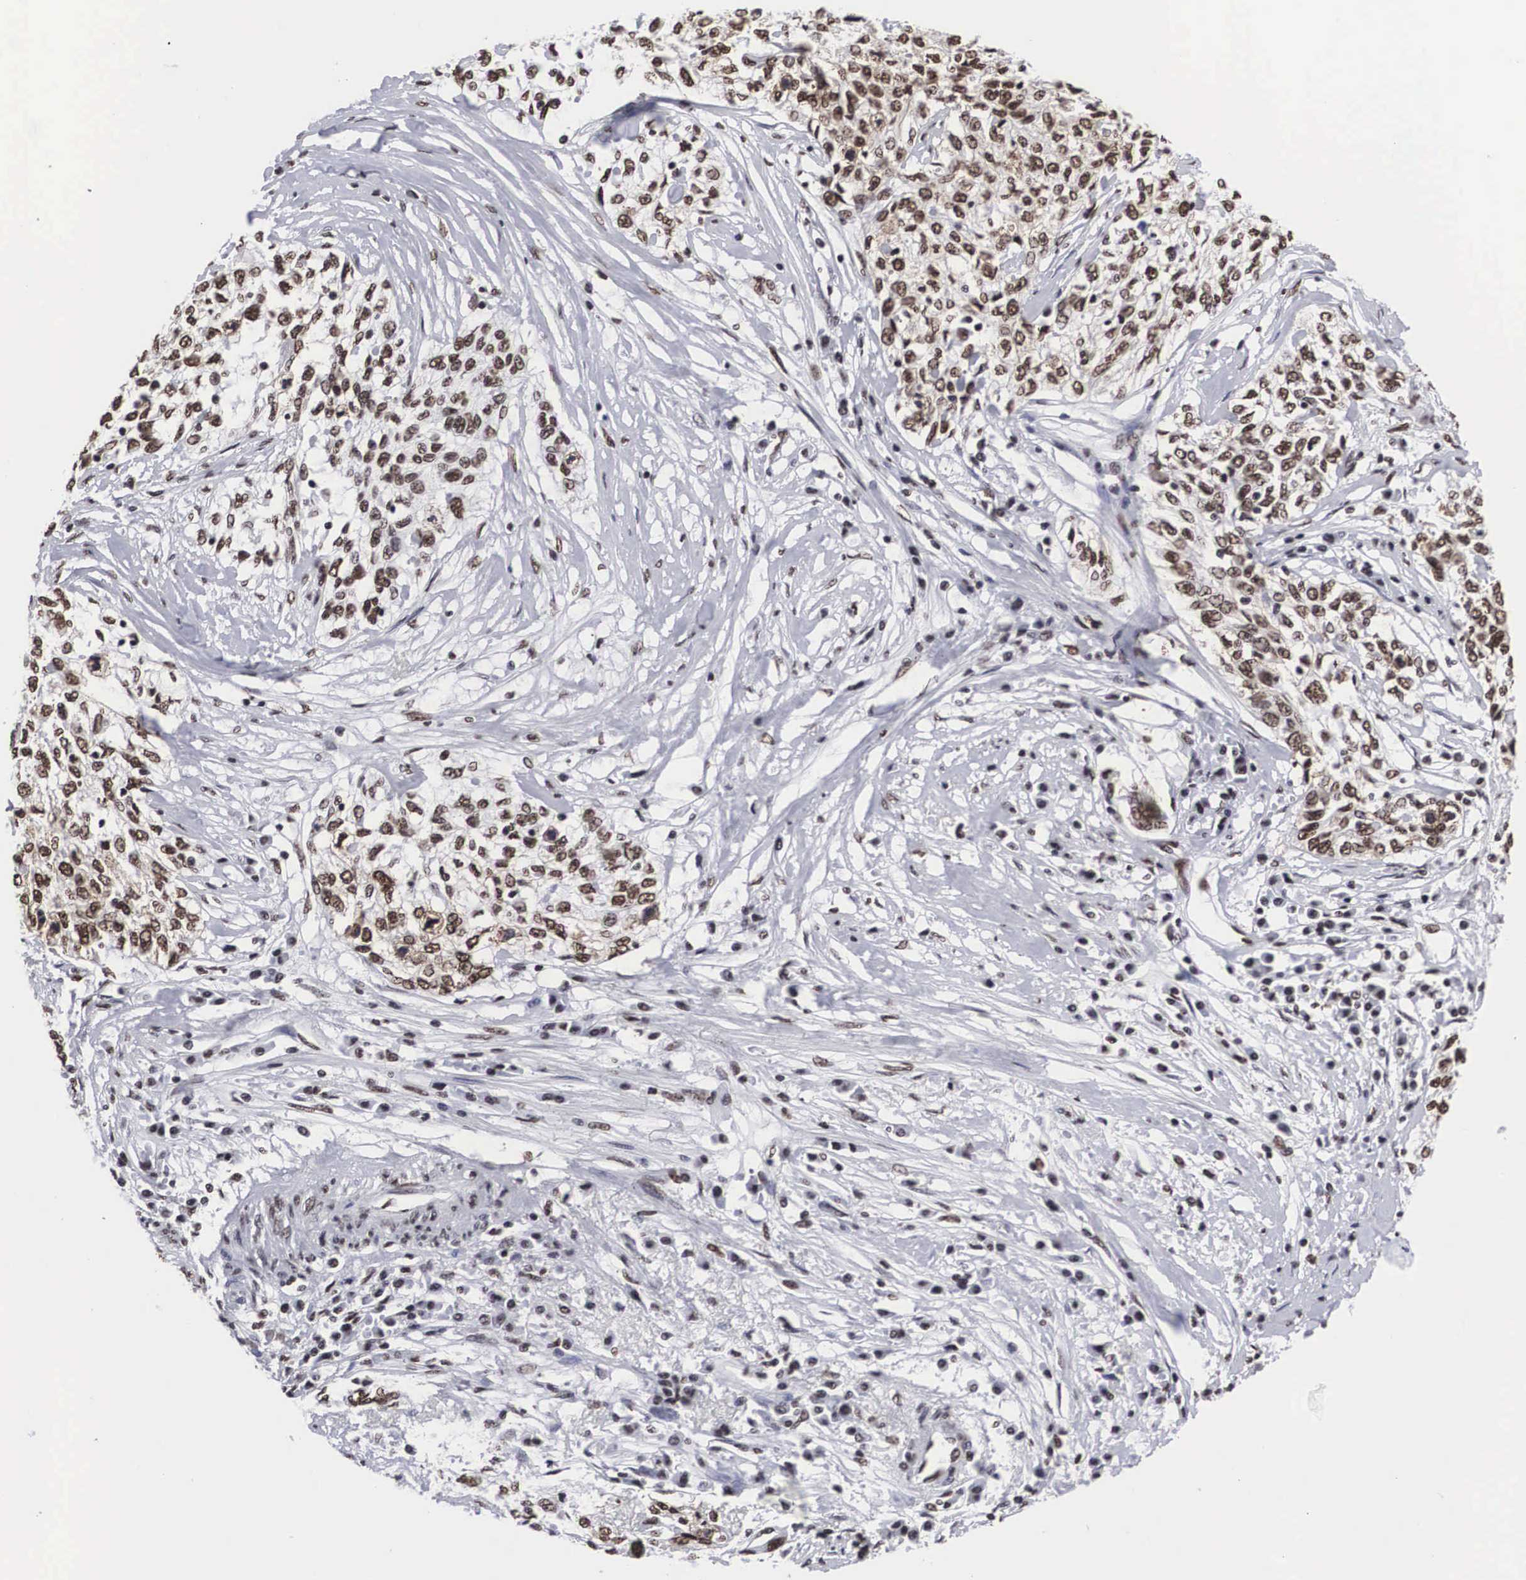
{"staining": {"intensity": "moderate", "quantity": ">75%", "location": "nuclear"}, "tissue": "cervical cancer", "cell_type": "Tumor cells", "image_type": "cancer", "snomed": [{"axis": "morphology", "description": "Squamous cell carcinoma, NOS"}, {"axis": "topography", "description": "Cervix"}], "caption": "Immunohistochemistry of cervical cancer shows medium levels of moderate nuclear staining in approximately >75% of tumor cells. (brown staining indicates protein expression, while blue staining denotes nuclei).", "gene": "ACIN1", "patient": {"sex": "female", "age": 57}}